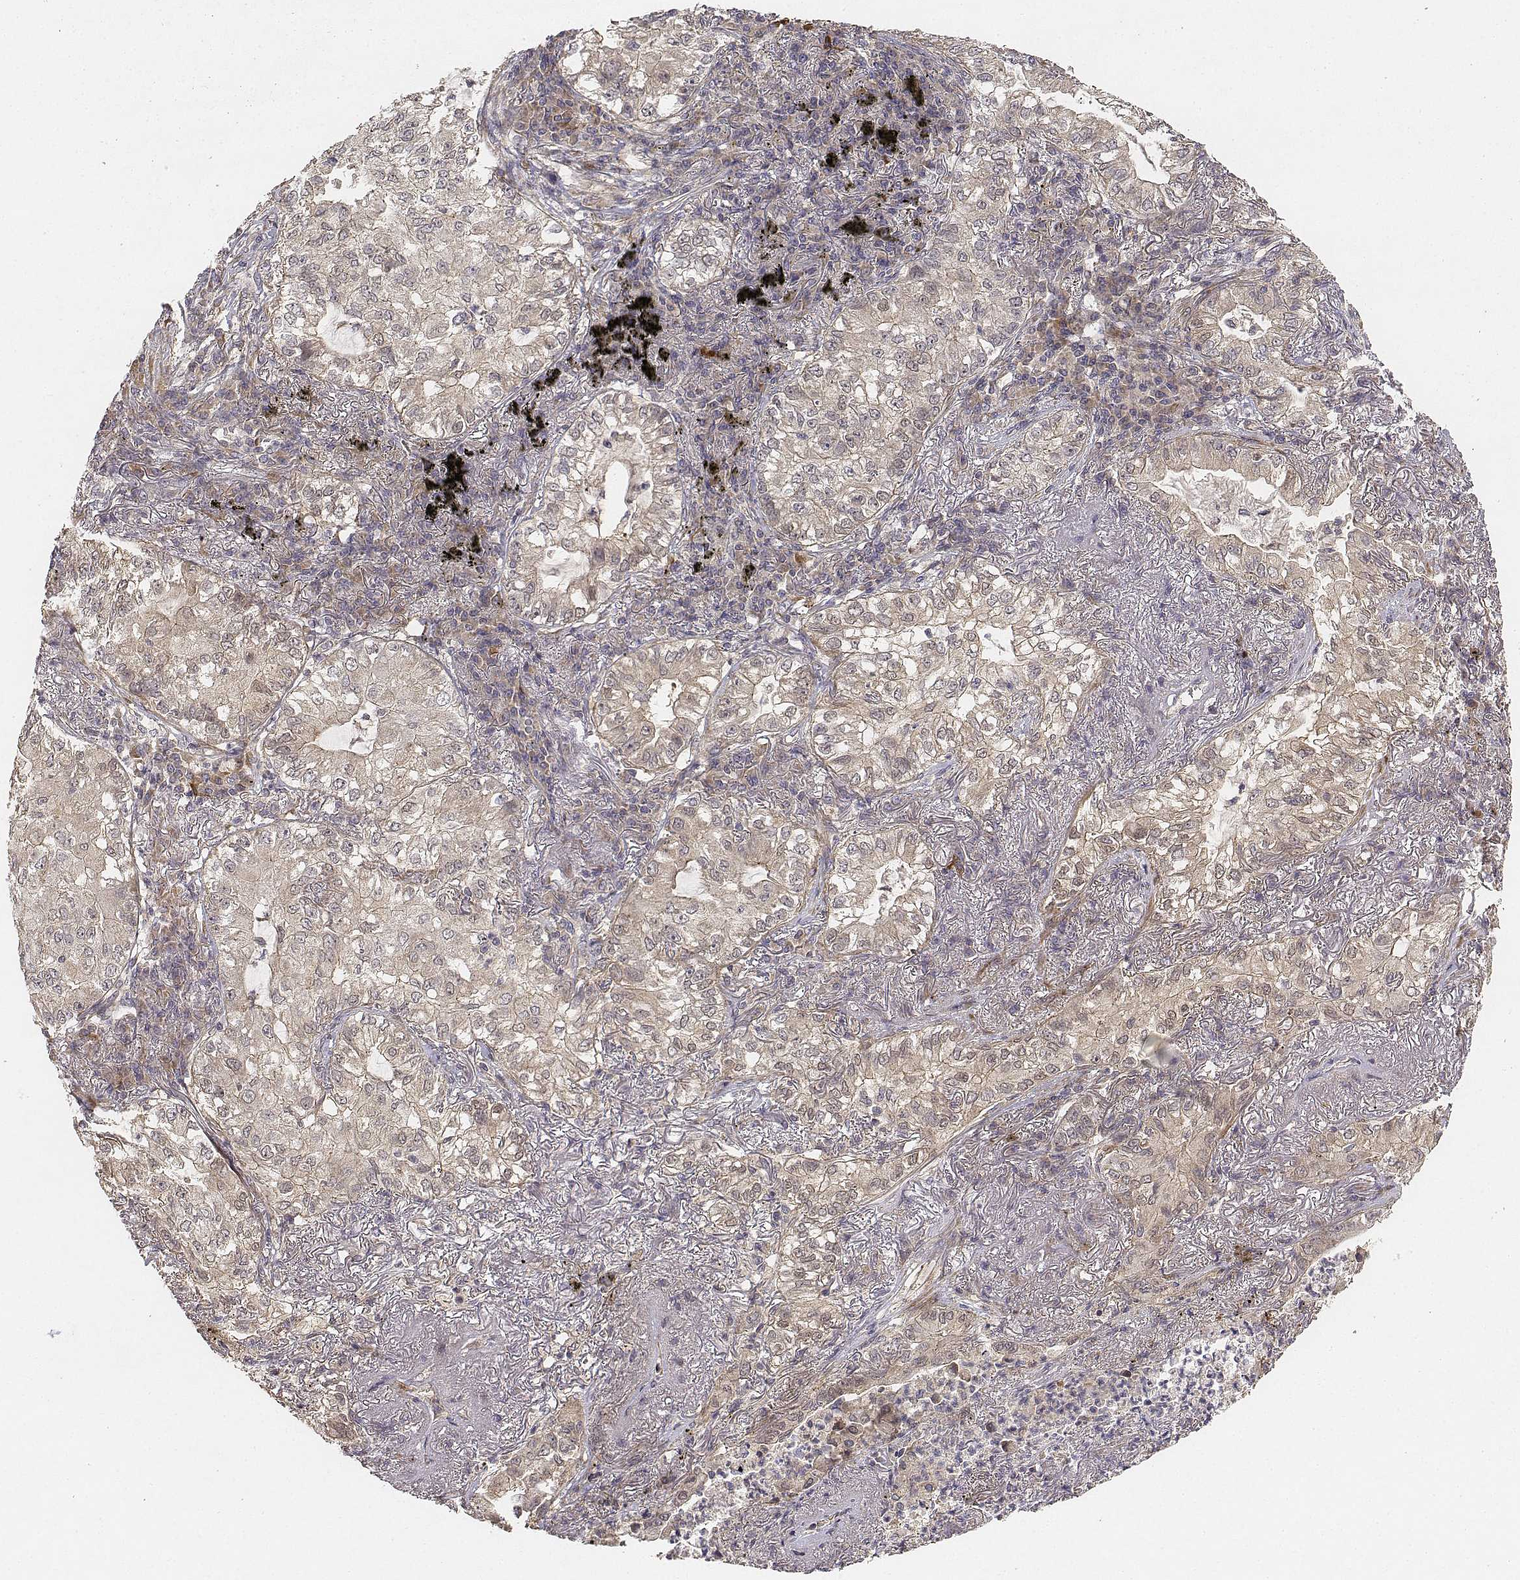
{"staining": {"intensity": "weak", "quantity": "25%-75%", "location": "cytoplasmic/membranous"}, "tissue": "lung cancer", "cell_type": "Tumor cells", "image_type": "cancer", "snomed": [{"axis": "morphology", "description": "Adenocarcinoma, NOS"}, {"axis": "topography", "description": "Lung"}], "caption": "A histopathology image showing weak cytoplasmic/membranous positivity in about 25%-75% of tumor cells in lung cancer, as visualized by brown immunohistochemical staining.", "gene": "FBXO21", "patient": {"sex": "female", "age": 73}}